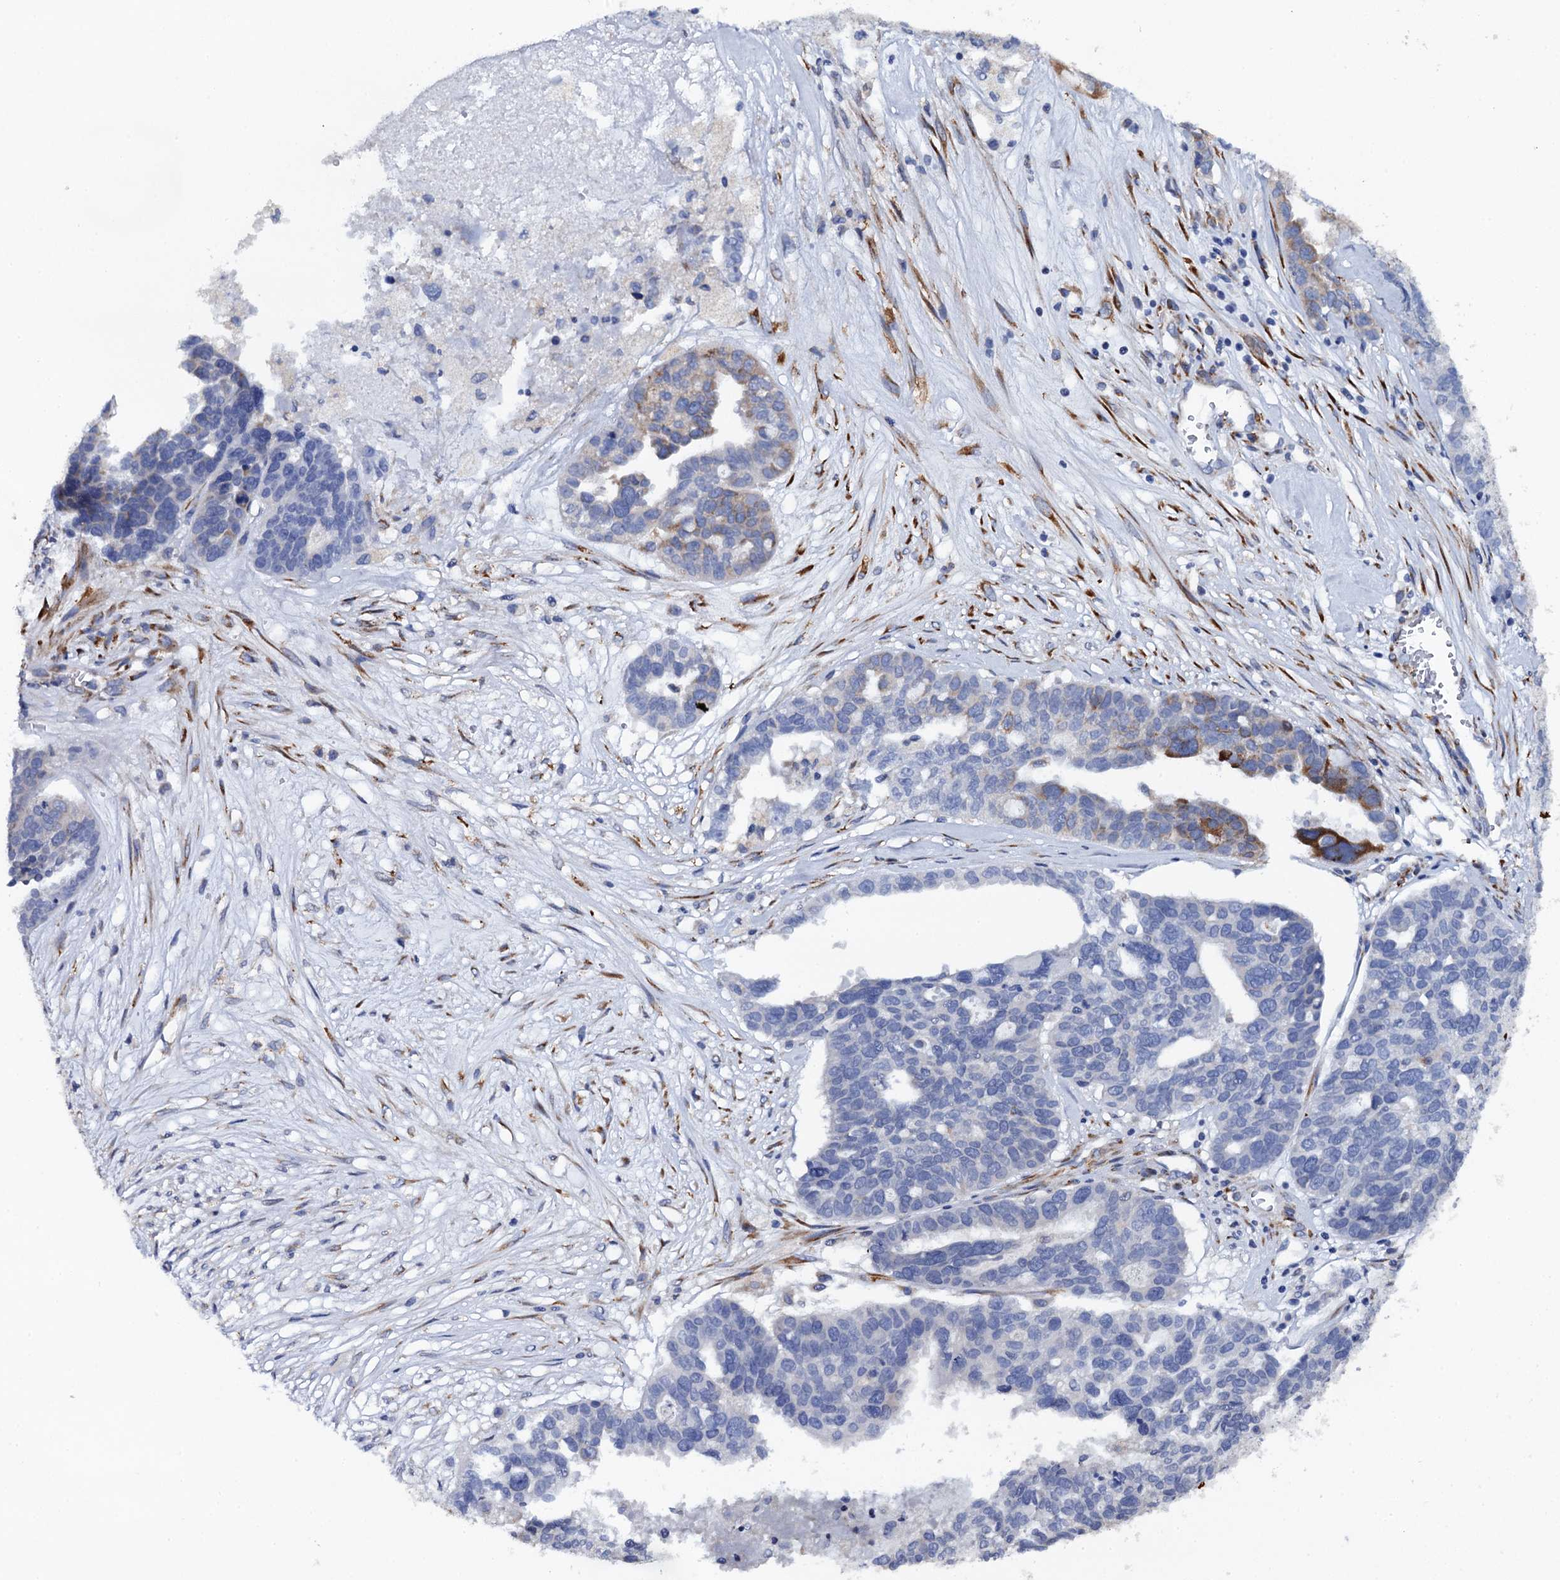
{"staining": {"intensity": "moderate", "quantity": "<25%", "location": "cytoplasmic/membranous"}, "tissue": "ovarian cancer", "cell_type": "Tumor cells", "image_type": "cancer", "snomed": [{"axis": "morphology", "description": "Cystadenocarcinoma, serous, NOS"}, {"axis": "topography", "description": "Ovary"}], "caption": "Immunohistochemical staining of serous cystadenocarcinoma (ovarian) displays moderate cytoplasmic/membranous protein positivity in approximately <25% of tumor cells.", "gene": "POGLUT3", "patient": {"sex": "female", "age": 59}}